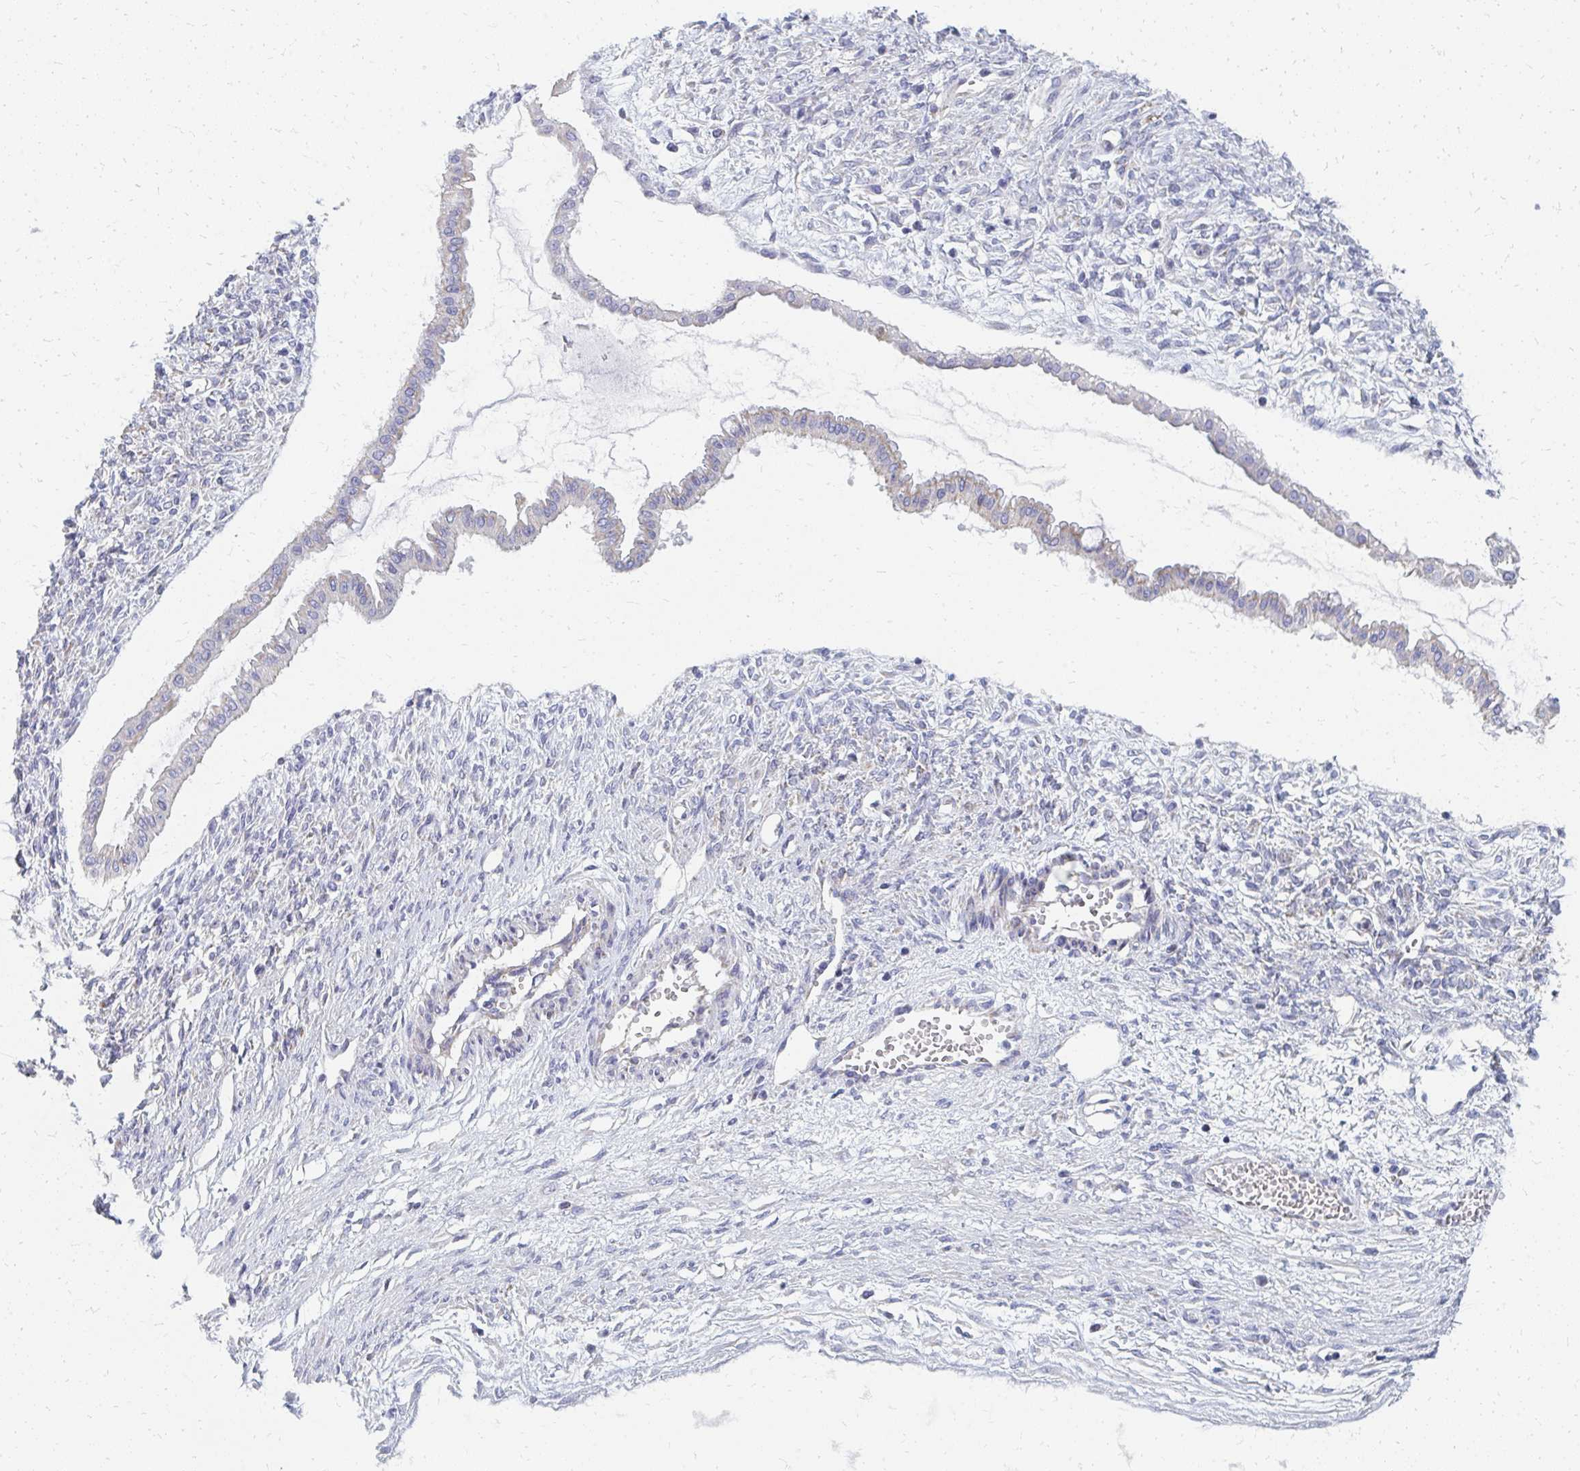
{"staining": {"intensity": "weak", "quantity": "<25%", "location": "cytoplasmic/membranous"}, "tissue": "ovarian cancer", "cell_type": "Tumor cells", "image_type": "cancer", "snomed": [{"axis": "morphology", "description": "Cystadenocarcinoma, mucinous, NOS"}, {"axis": "topography", "description": "Ovary"}], "caption": "Immunohistochemistry (IHC) micrograph of ovarian cancer (mucinous cystadenocarcinoma) stained for a protein (brown), which displays no positivity in tumor cells.", "gene": "OR10V1", "patient": {"sex": "female", "age": 73}}